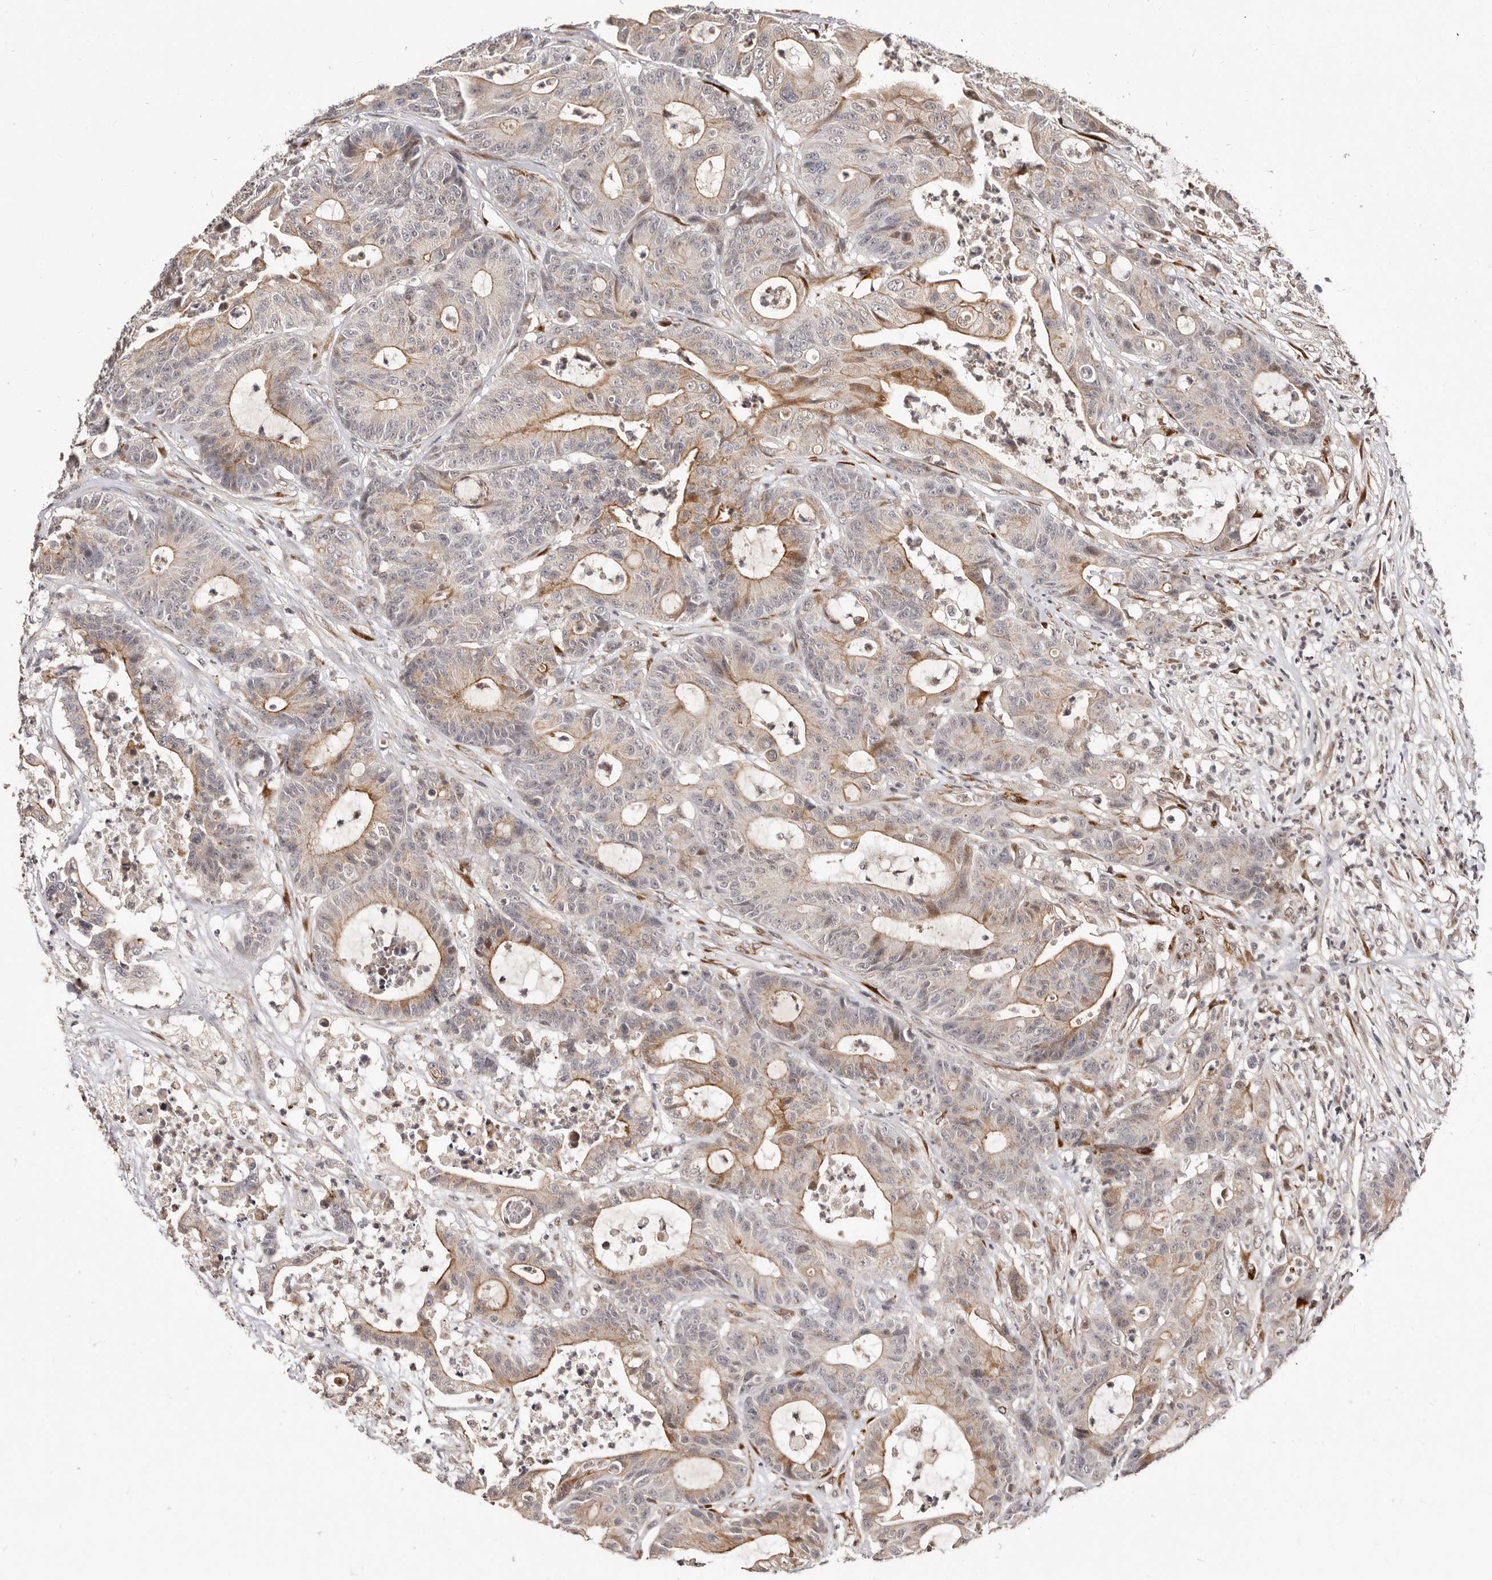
{"staining": {"intensity": "moderate", "quantity": "<25%", "location": "cytoplasmic/membranous"}, "tissue": "colorectal cancer", "cell_type": "Tumor cells", "image_type": "cancer", "snomed": [{"axis": "morphology", "description": "Adenocarcinoma, NOS"}, {"axis": "topography", "description": "Colon"}], "caption": "Human adenocarcinoma (colorectal) stained with a brown dye displays moderate cytoplasmic/membranous positive staining in about <25% of tumor cells.", "gene": "SRCAP", "patient": {"sex": "female", "age": 84}}